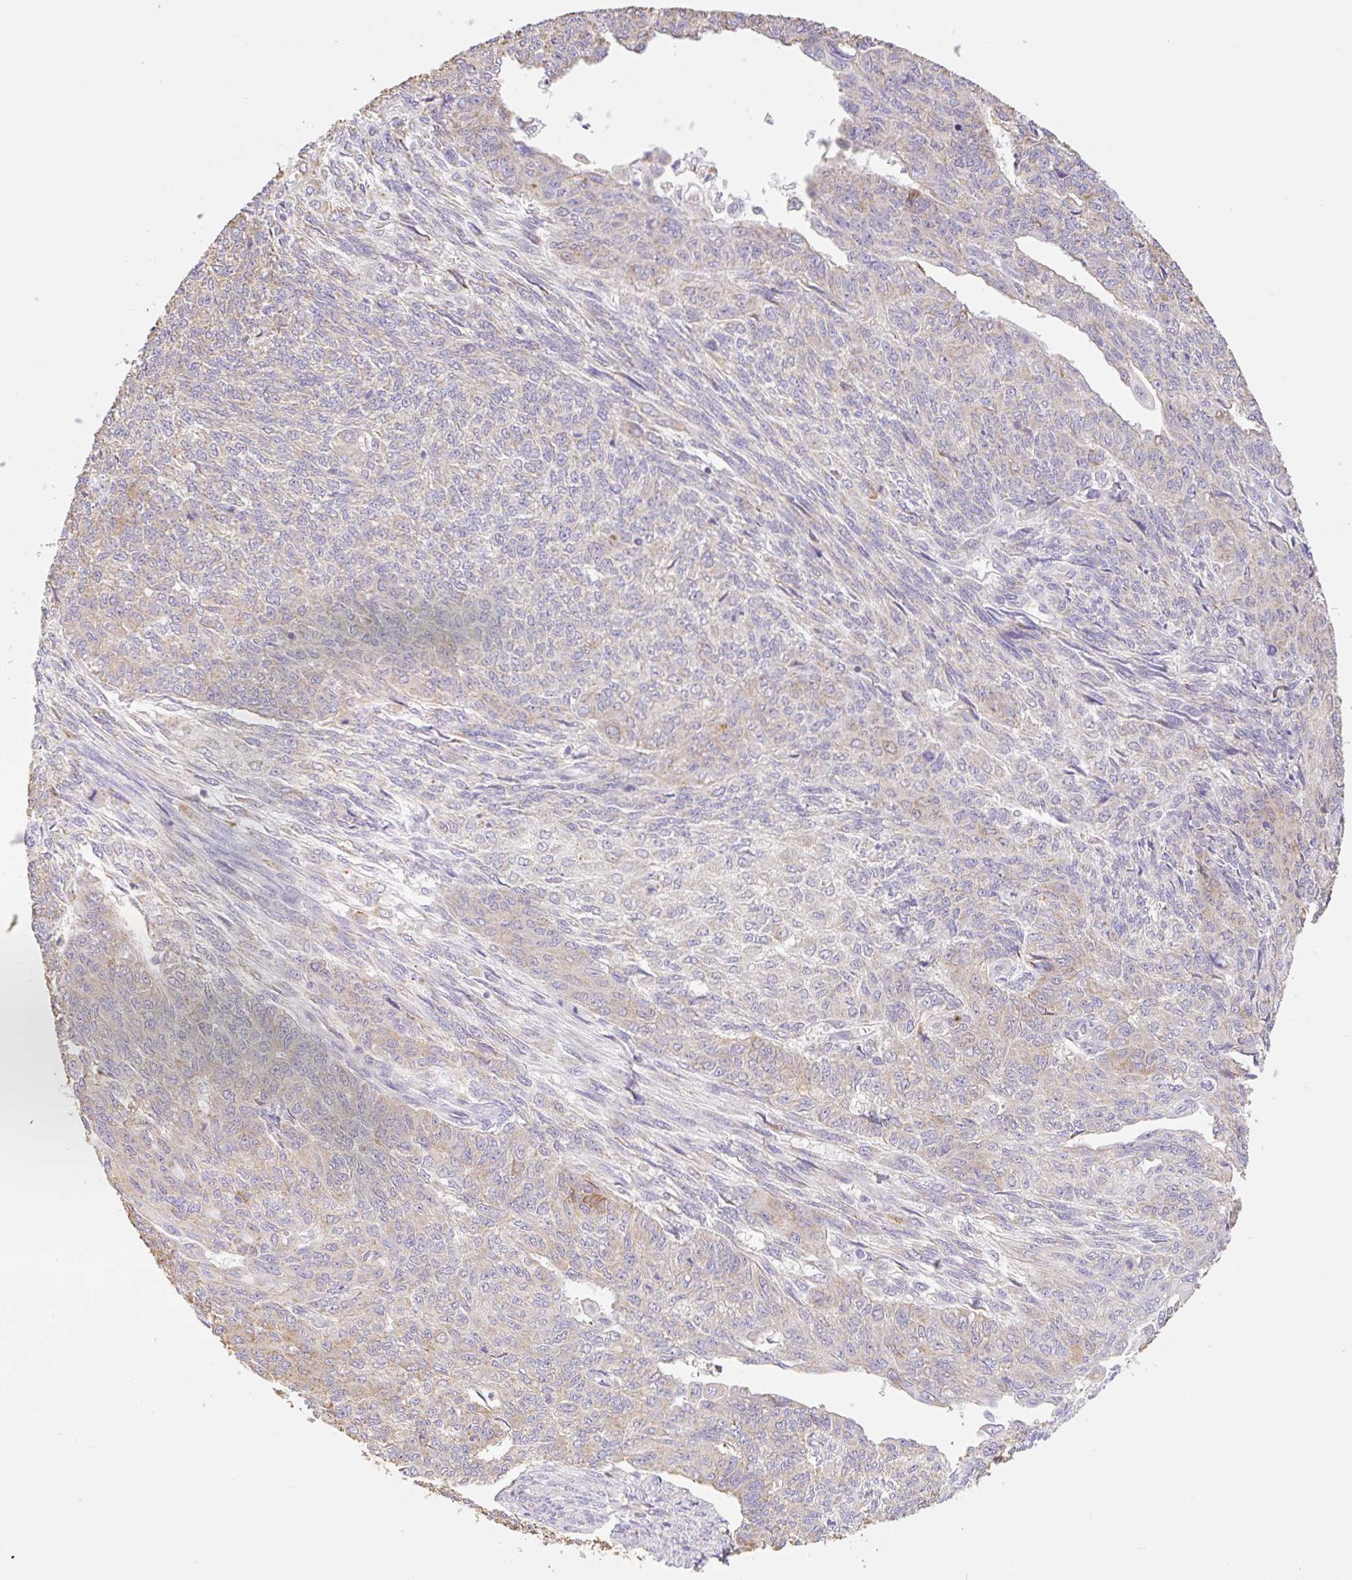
{"staining": {"intensity": "weak", "quantity": "<25%", "location": "cytoplasmic/membranous"}, "tissue": "endometrial cancer", "cell_type": "Tumor cells", "image_type": "cancer", "snomed": [{"axis": "morphology", "description": "Adenocarcinoma, NOS"}, {"axis": "topography", "description": "Endometrium"}], "caption": "This is a image of immunohistochemistry (IHC) staining of endometrial adenocarcinoma, which shows no expression in tumor cells.", "gene": "COPZ2", "patient": {"sex": "female", "age": 32}}